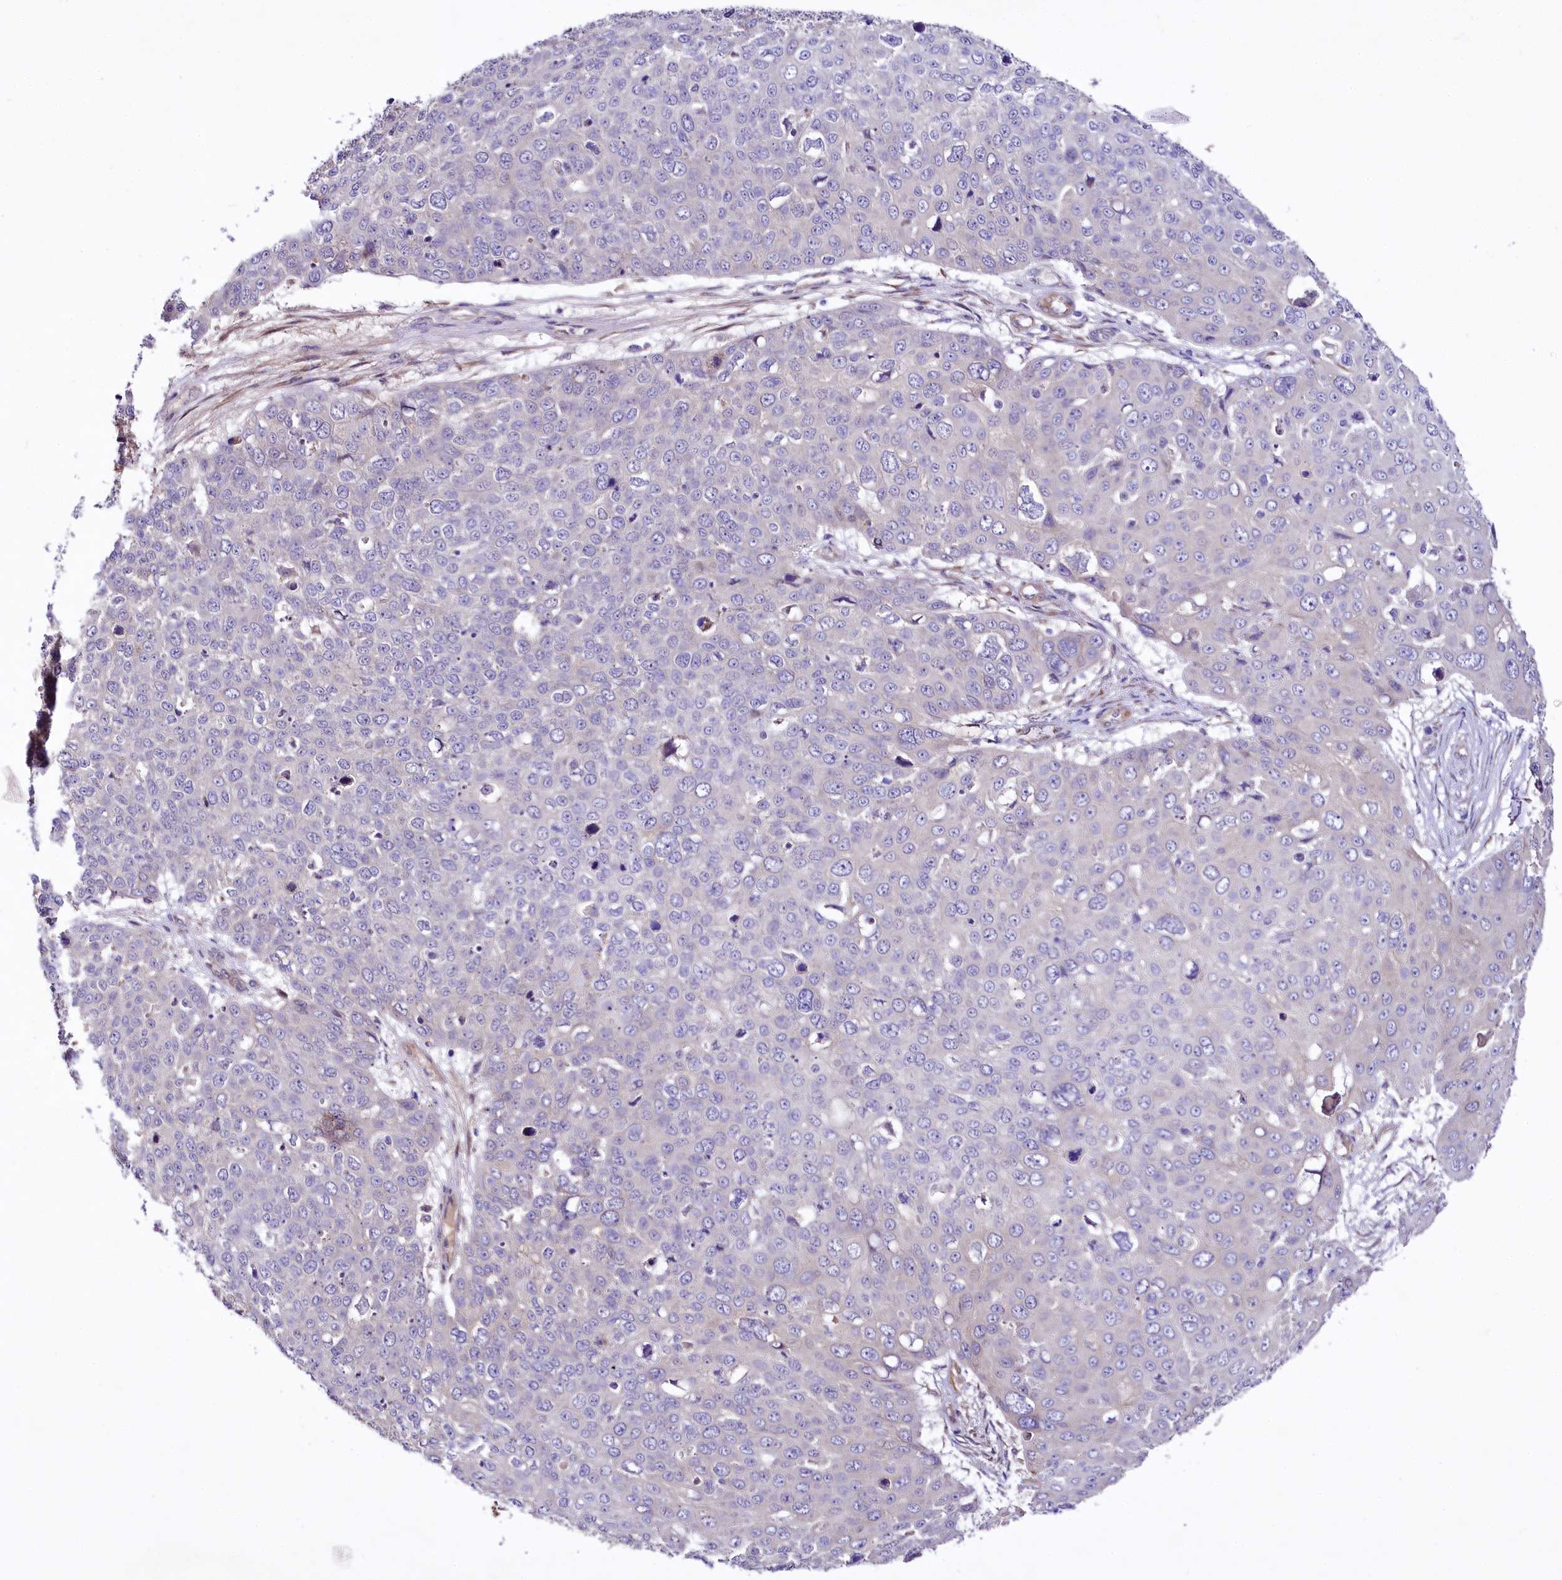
{"staining": {"intensity": "negative", "quantity": "none", "location": "none"}, "tissue": "skin cancer", "cell_type": "Tumor cells", "image_type": "cancer", "snomed": [{"axis": "morphology", "description": "Squamous cell carcinoma, NOS"}, {"axis": "topography", "description": "Skin"}], "caption": "Histopathology image shows no protein staining in tumor cells of squamous cell carcinoma (skin) tissue.", "gene": "VPS11", "patient": {"sex": "male", "age": 71}}